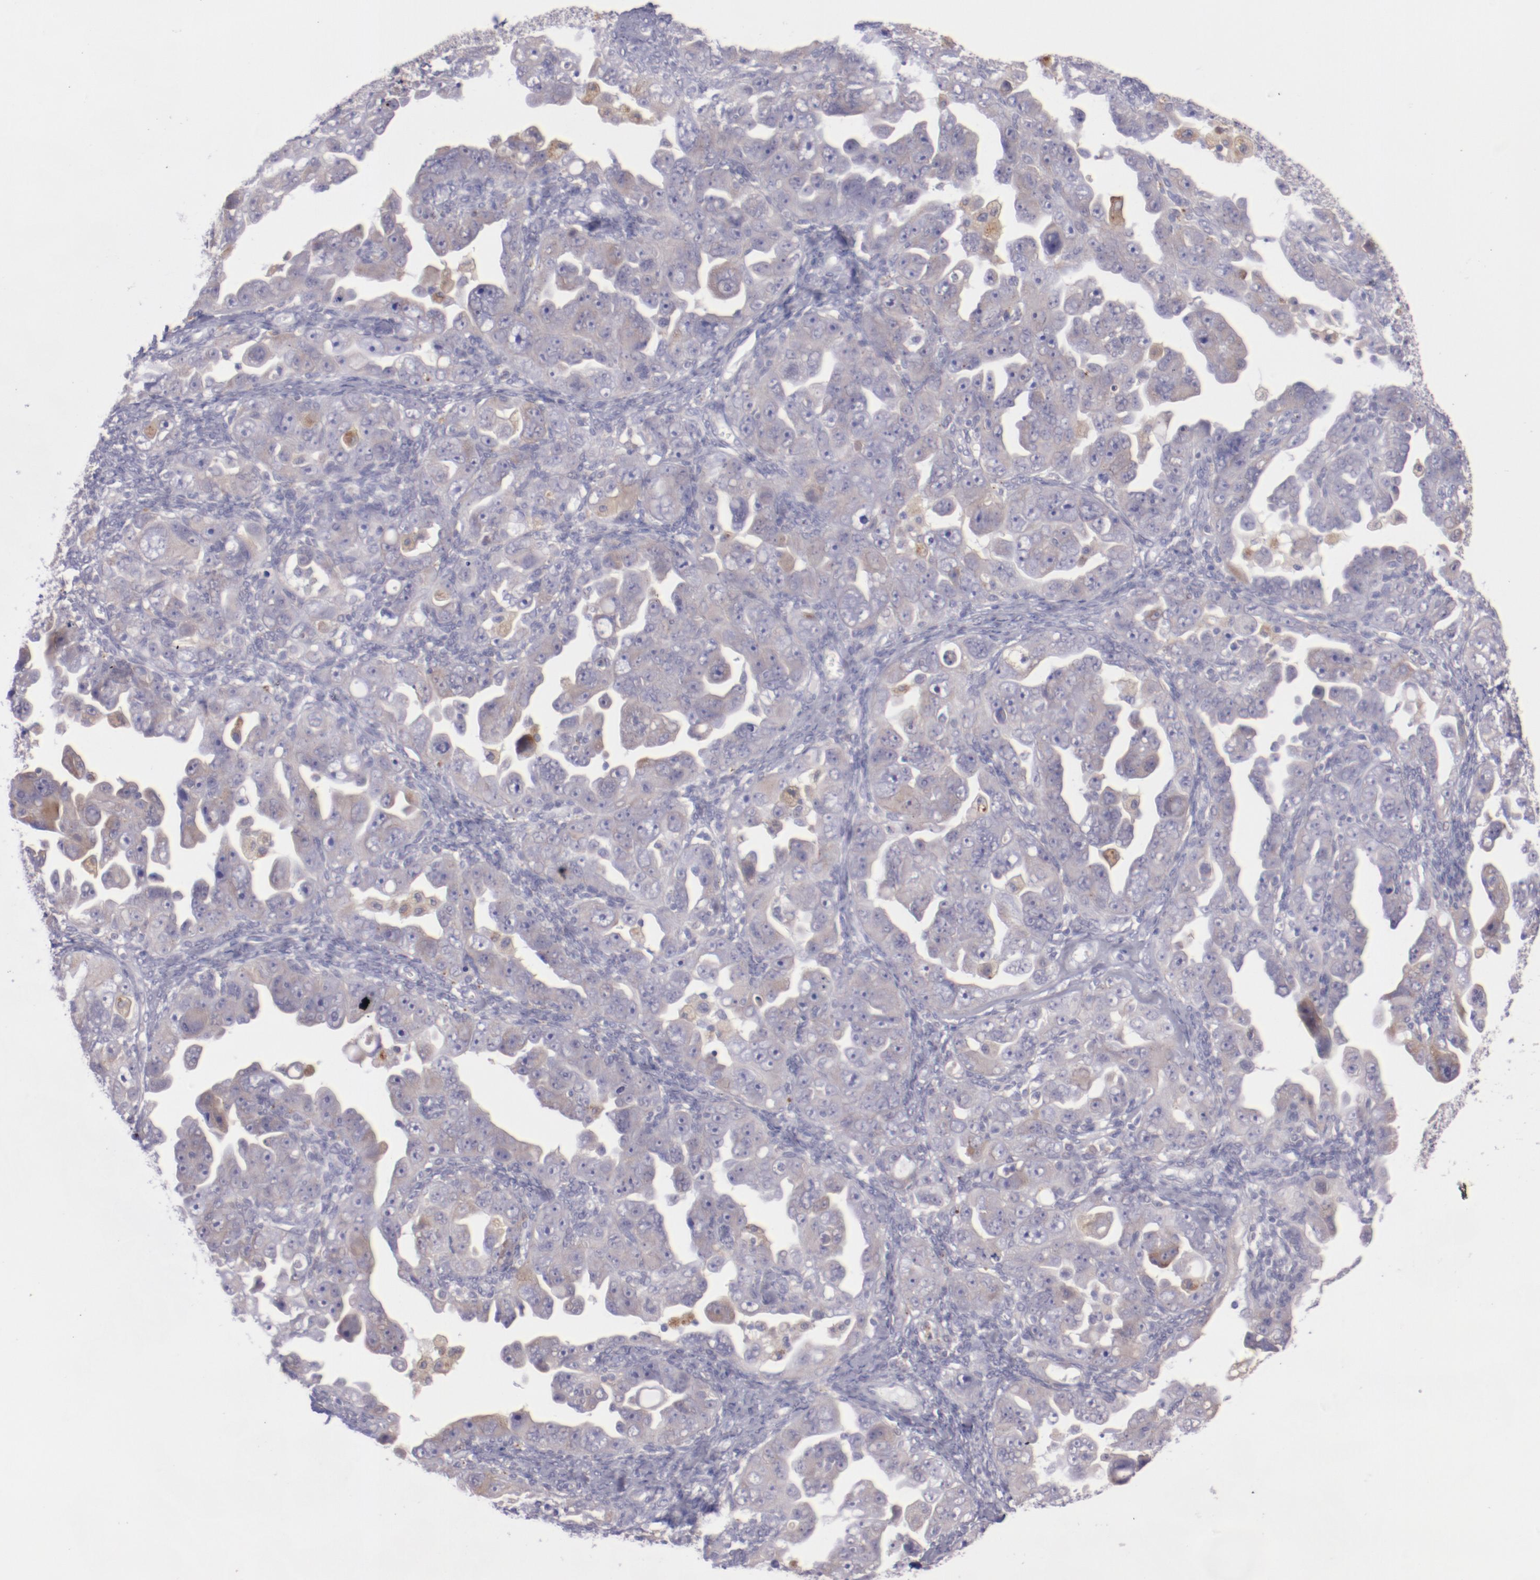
{"staining": {"intensity": "negative", "quantity": "none", "location": "none"}, "tissue": "ovarian cancer", "cell_type": "Tumor cells", "image_type": "cancer", "snomed": [{"axis": "morphology", "description": "Cystadenocarcinoma, serous, NOS"}, {"axis": "topography", "description": "Ovary"}], "caption": "An image of ovarian cancer stained for a protein reveals no brown staining in tumor cells.", "gene": "TRAF3", "patient": {"sex": "female", "age": 66}}